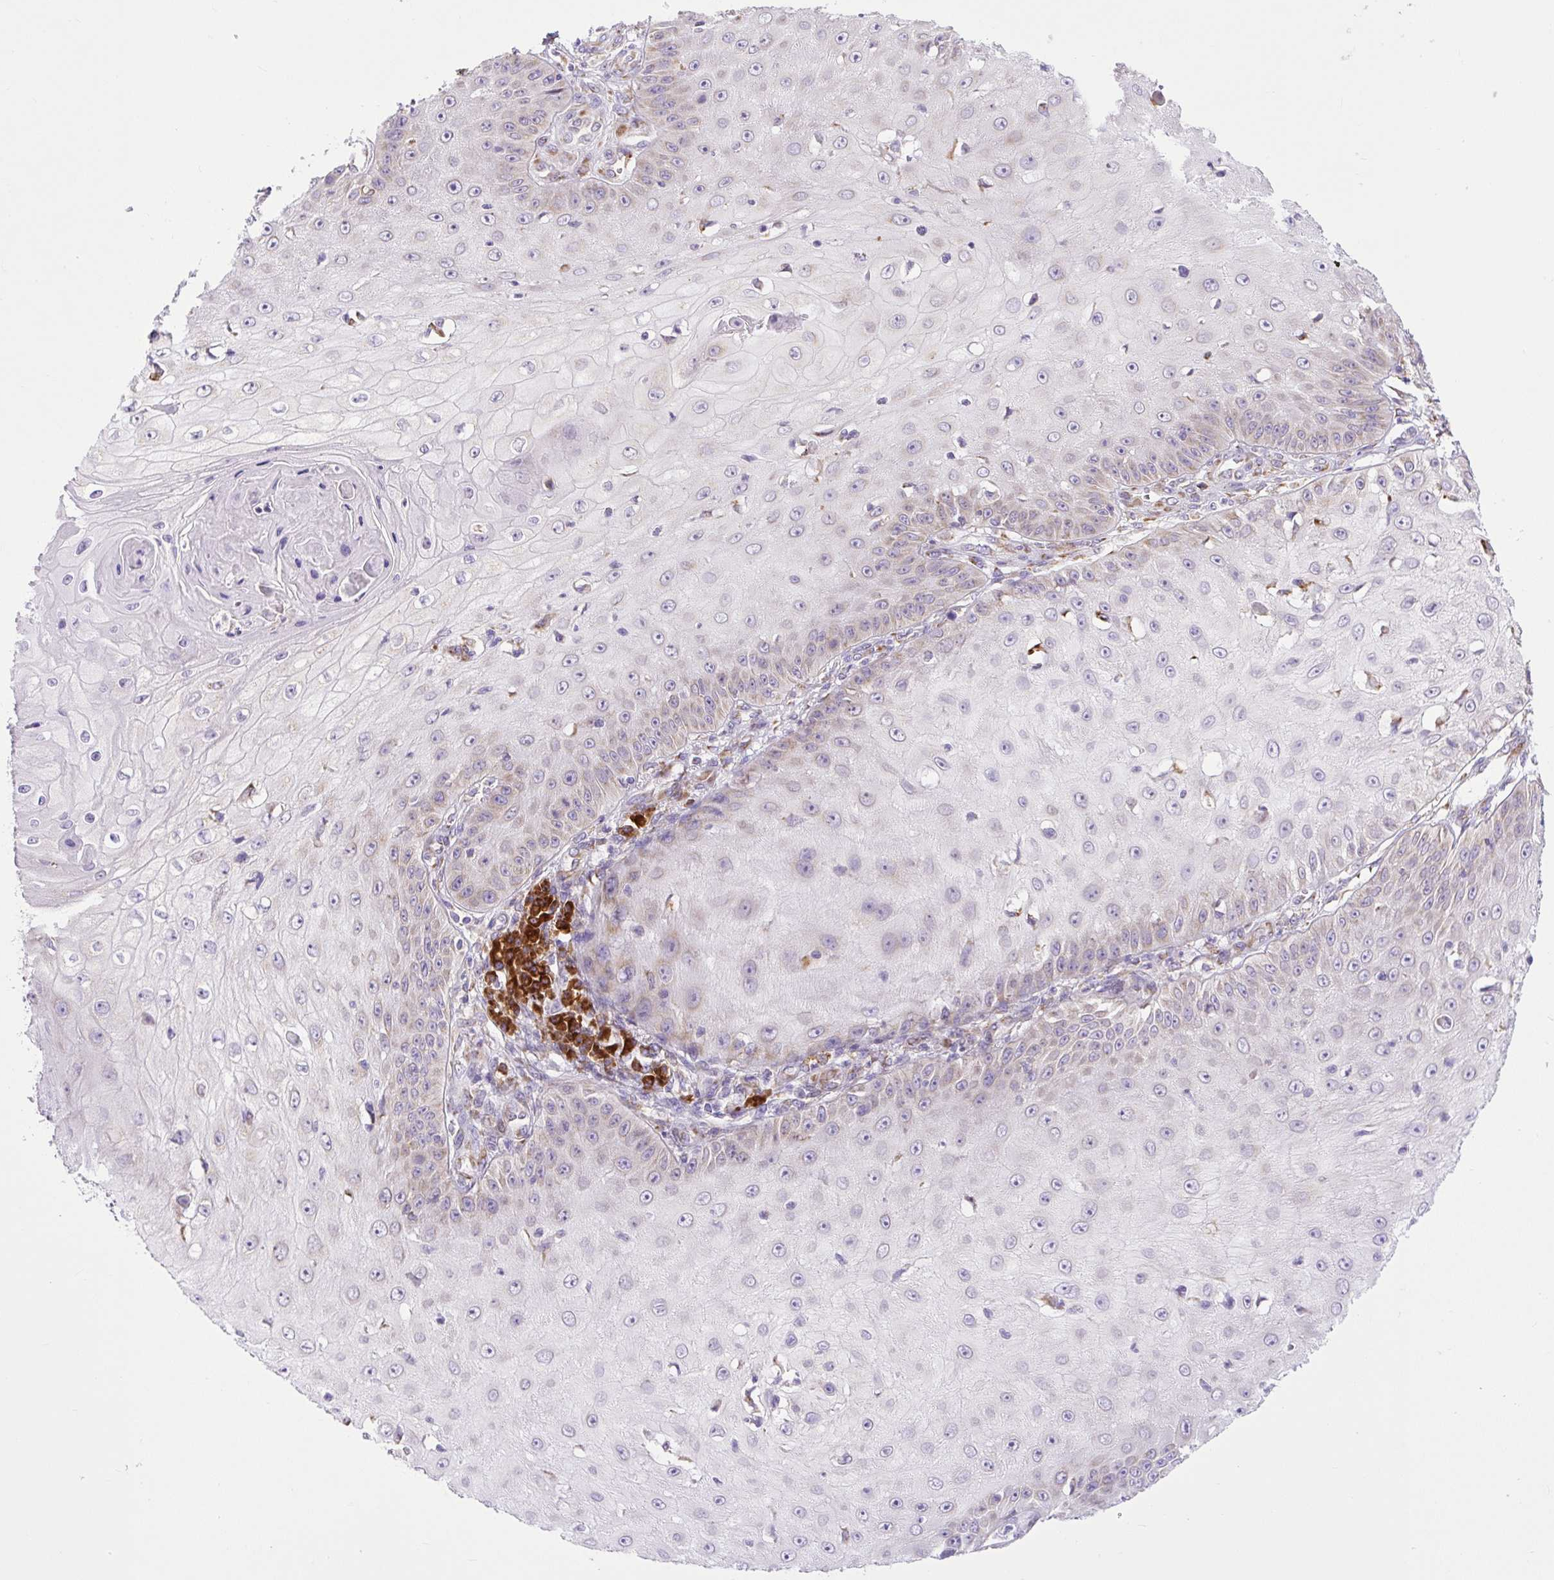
{"staining": {"intensity": "weak", "quantity": "25%-75%", "location": "cytoplasmic/membranous"}, "tissue": "skin cancer", "cell_type": "Tumor cells", "image_type": "cancer", "snomed": [{"axis": "morphology", "description": "Squamous cell carcinoma, NOS"}, {"axis": "topography", "description": "Skin"}], "caption": "Squamous cell carcinoma (skin) stained for a protein displays weak cytoplasmic/membranous positivity in tumor cells.", "gene": "DDOST", "patient": {"sex": "male", "age": 70}}